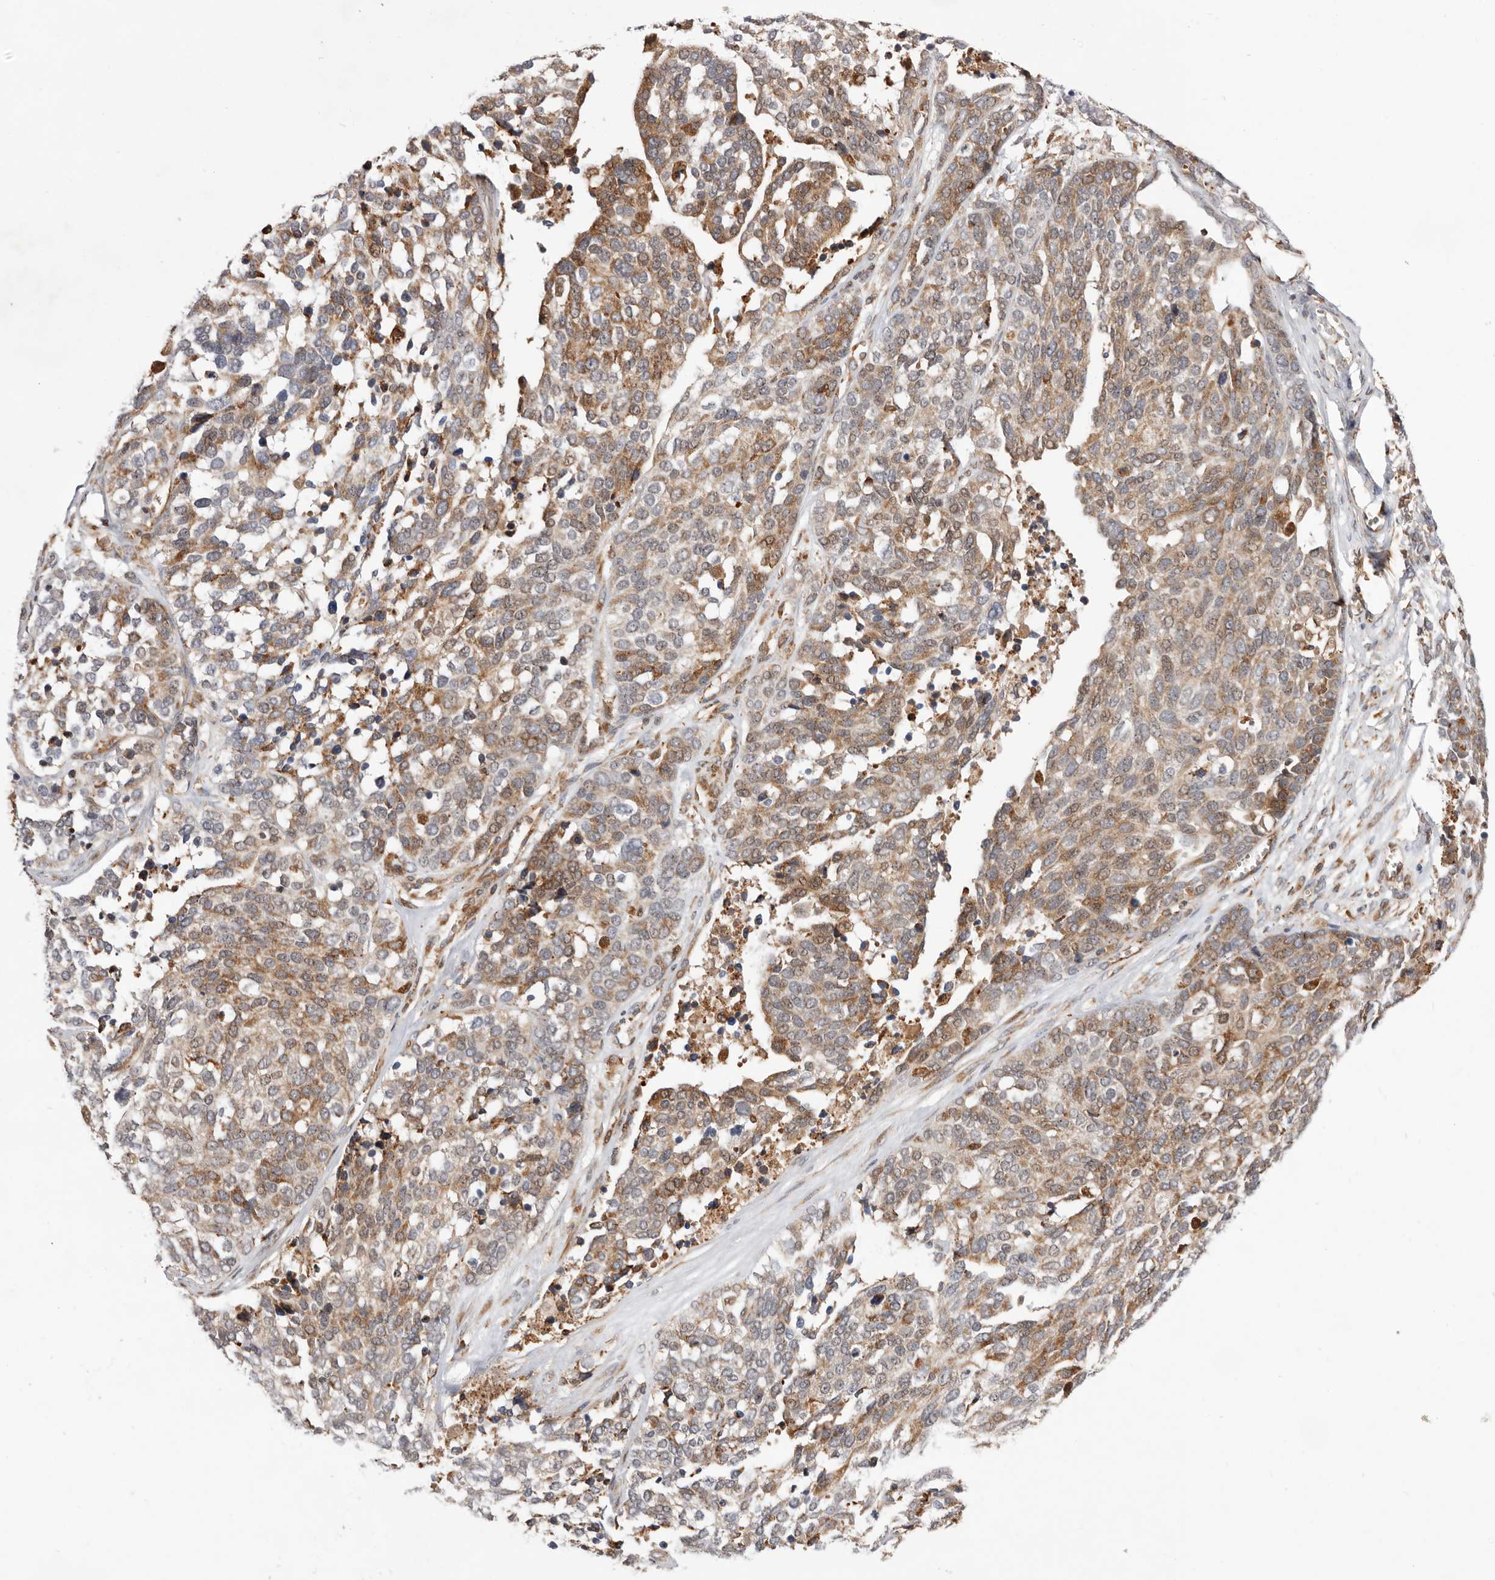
{"staining": {"intensity": "moderate", "quantity": ">75%", "location": "cytoplasmic/membranous"}, "tissue": "ovarian cancer", "cell_type": "Tumor cells", "image_type": "cancer", "snomed": [{"axis": "morphology", "description": "Cystadenocarcinoma, serous, NOS"}, {"axis": "topography", "description": "Ovary"}], "caption": "The immunohistochemical stain shows moderate cytoplasmic/membranous staining in tumor cells of ovarian cancer tissue. Nuclei are stained in blue.", "gene": "RNF213", "patient": {"sex": "female", "age": 44}}